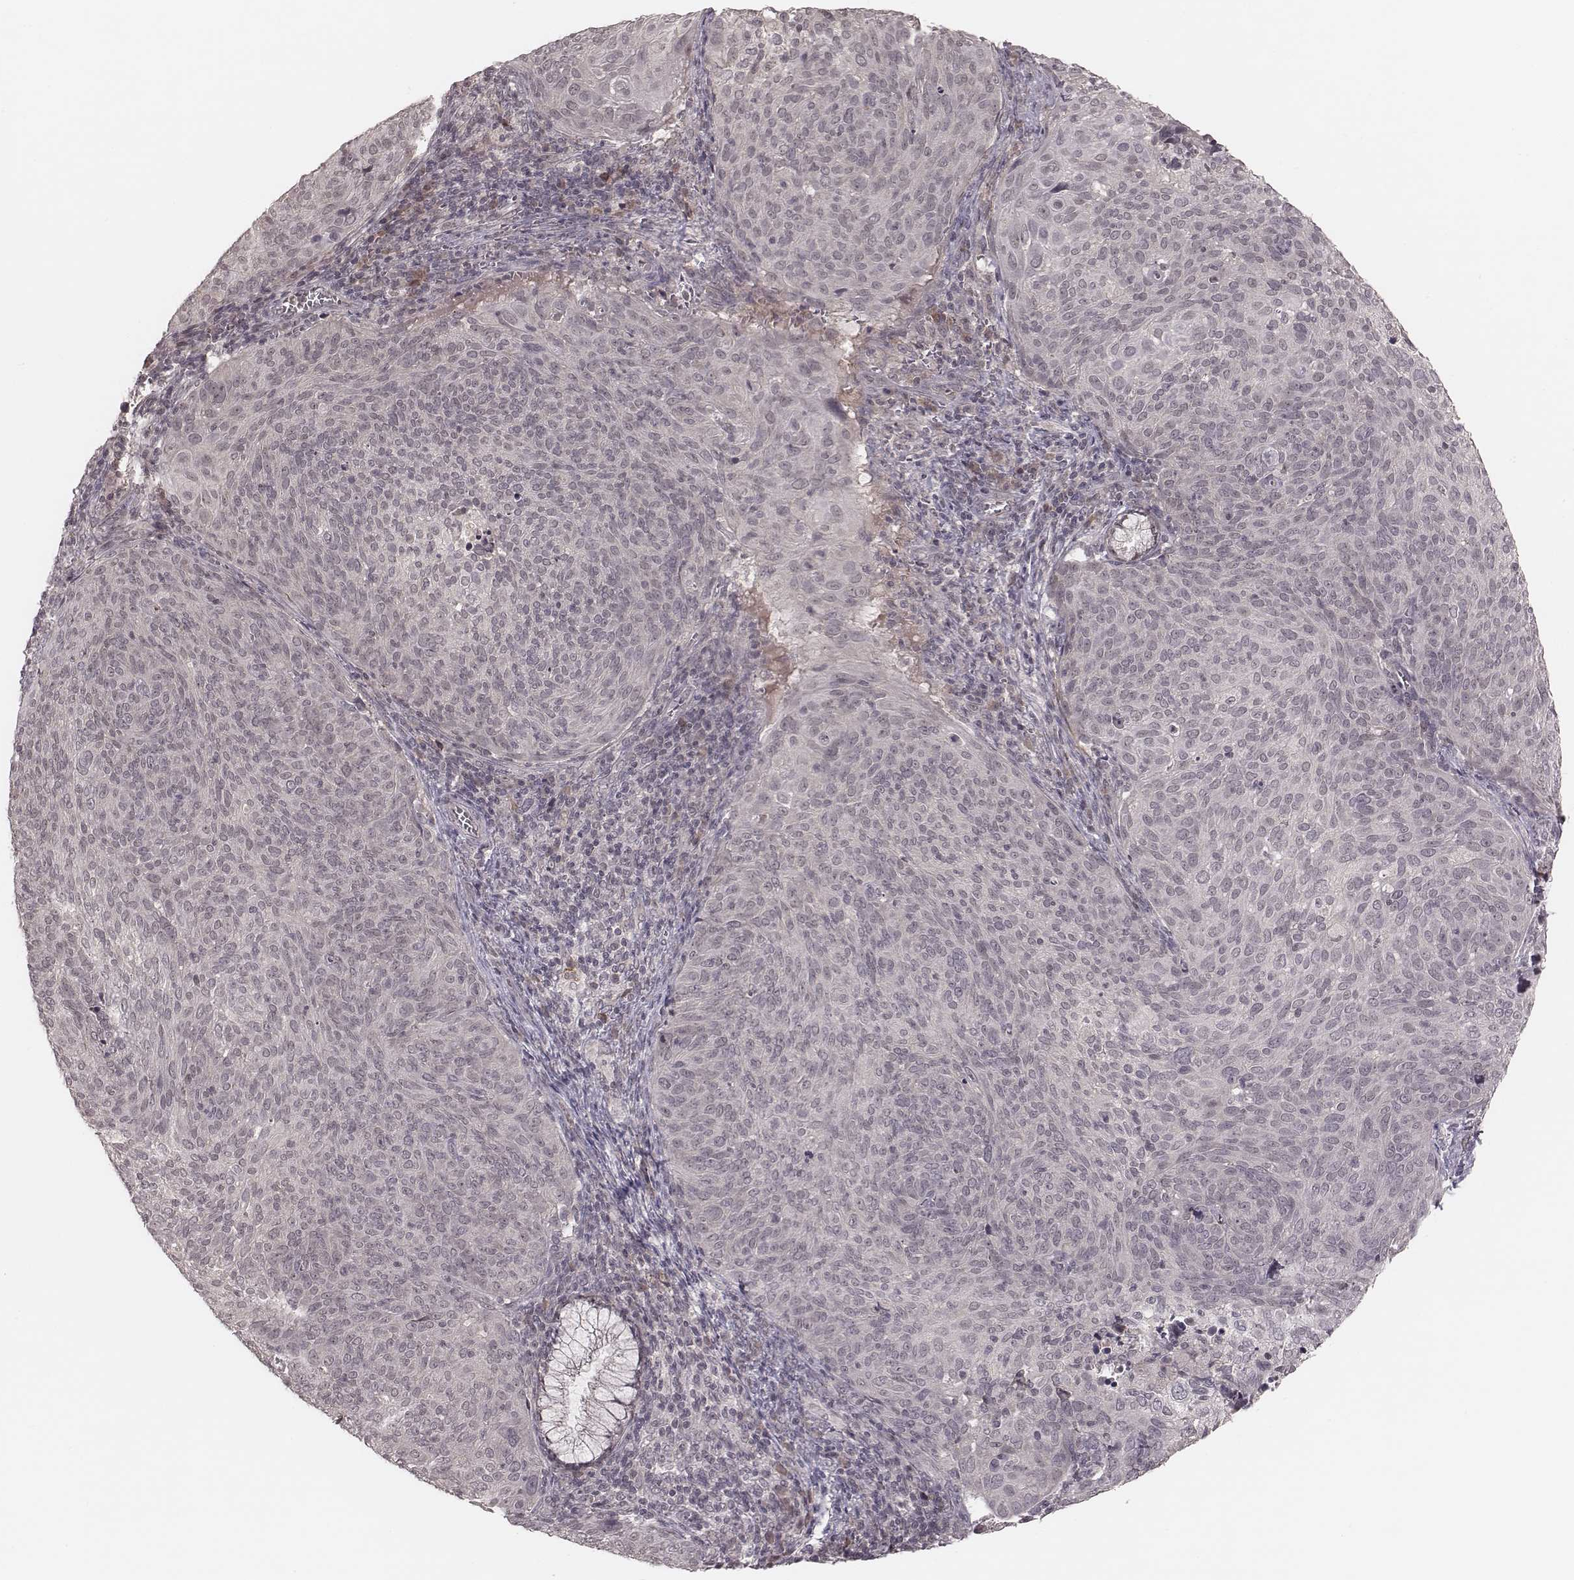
{"staining": {"intensity": "negative", "quantity": "none", "location": "none"}, "tissue": "cervical cancer", "cell_type": "Tumor cells", "image_type": "cancer", "snomed": [{"axis": "morphology", "description": "Squamous cell carcinoma, NOS"}, {"axis": "topography", "description": "Cervix"}], "caption": "An immunohistochemistry photomicrograph of cervical cancer (squamous cell carcinoma) is shown. There is no staining in tumor cells of cervical cancer (squamous cell carcinoma).", "gene": "IL5", "patient": {"sex": "female", "age": 39}}